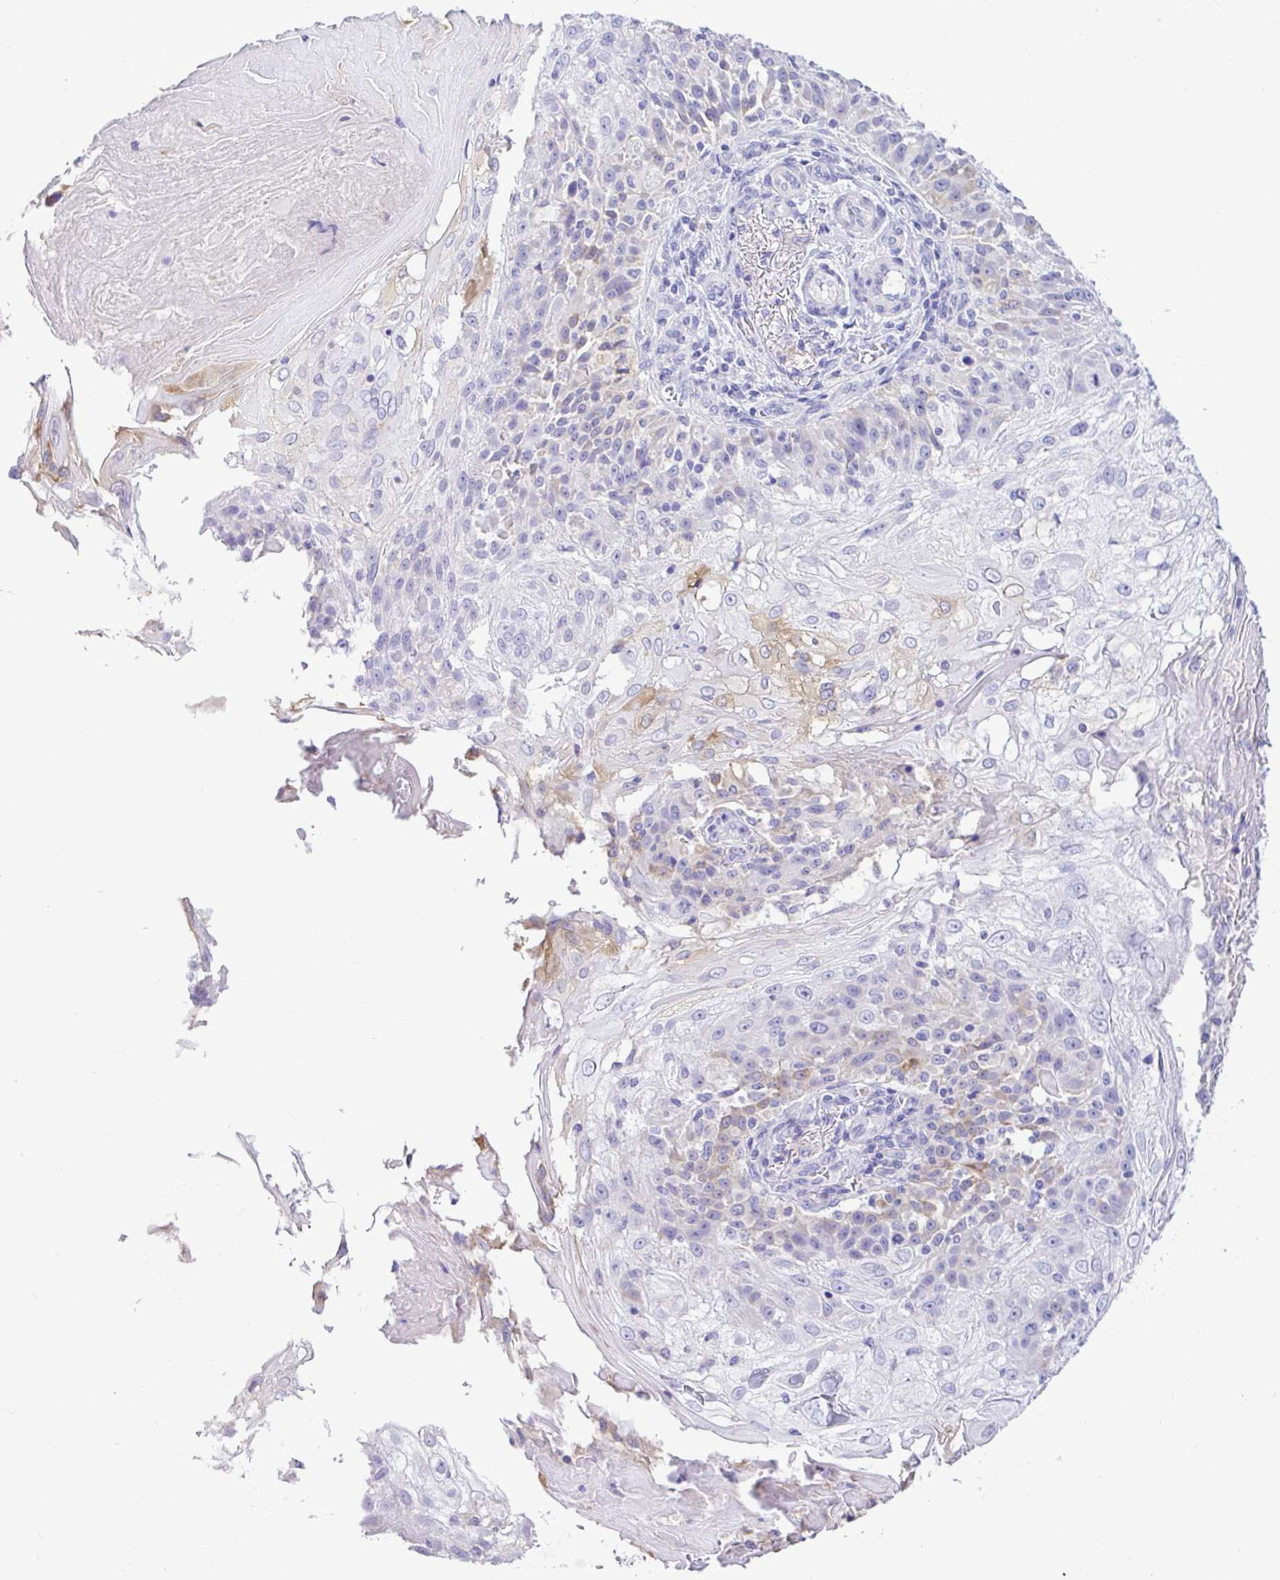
{"staining": {"intensity": "negative", "quantity": "none", "location": "none"}, "tissue": "skin cancer", "cell_type": "Tumor cells", "image_type": "cancer", "snomed": [{"axis": "morphology", "description": "Normal tissue, NOS"}, {"axis": "morphology", "description": "Squamous cell carcinoma, NOS"}, {"axis": "topography", "description": "Skin"}], "caption": "Squamous cell carcinoma (skin) was stained to show a protein in brown. There is no significant positivity in tumor cells.", "gene": "BACE2", "patient": {"sex": "female", "age": 83}}